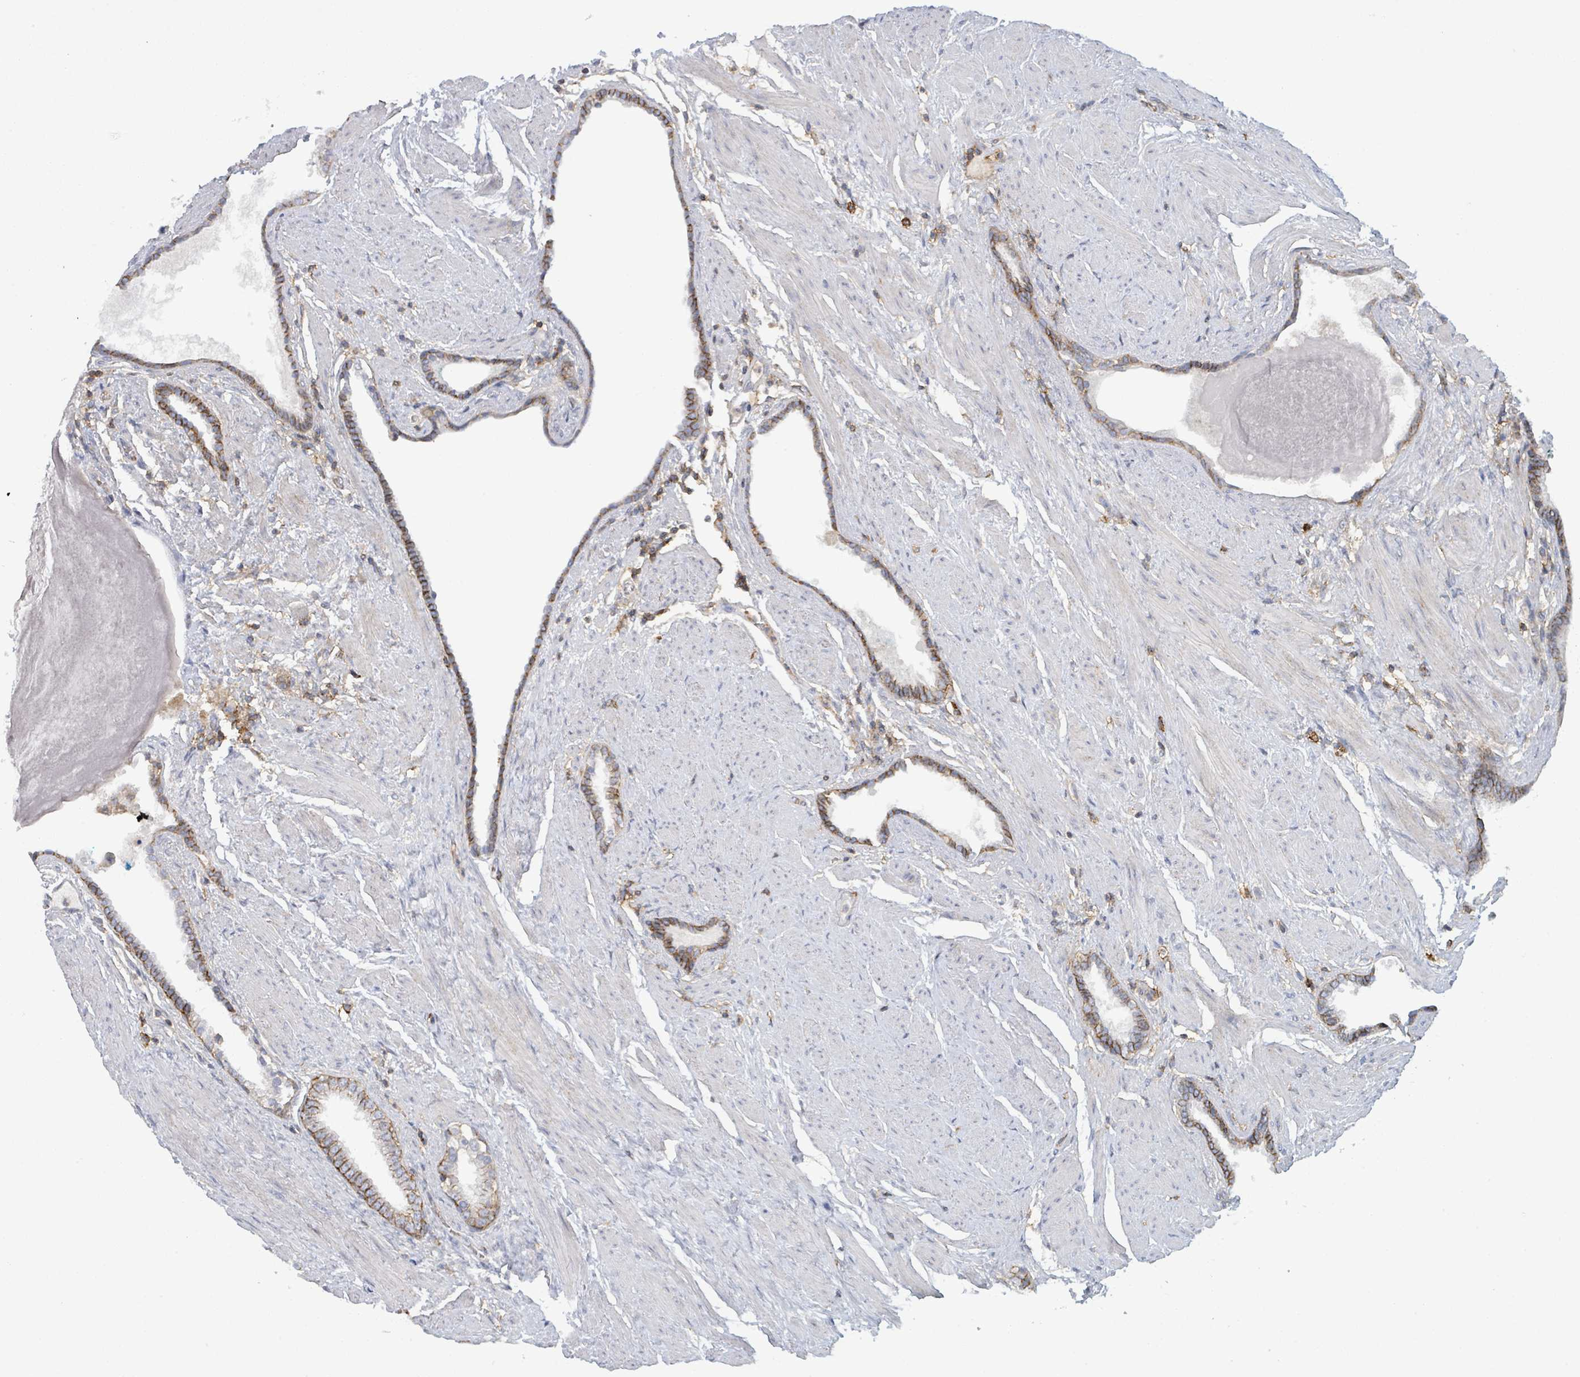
{"staining": {"intensity": "moderate", "quantity": "<25%", "location": "cytoplasmic/membranous"}, "tissue": "prostate cancer", "cell_type": "Tumor cells", "image_type": "cancer", "snomed": [{"axis": "morphology", "description": "Adenocarcinoma, Low grade"}, {"axis": "topography", "description": "Prostate"}], "caption": "This is an image of immunohistochemistry staining of adenocarcinoma (low-grade) (prostate), which shows moderate positivity in the cytoplasmic/membranous of tumor cells.", "gene": "TNFRSF14", "patient": {"sex": "male", "age": 59}}